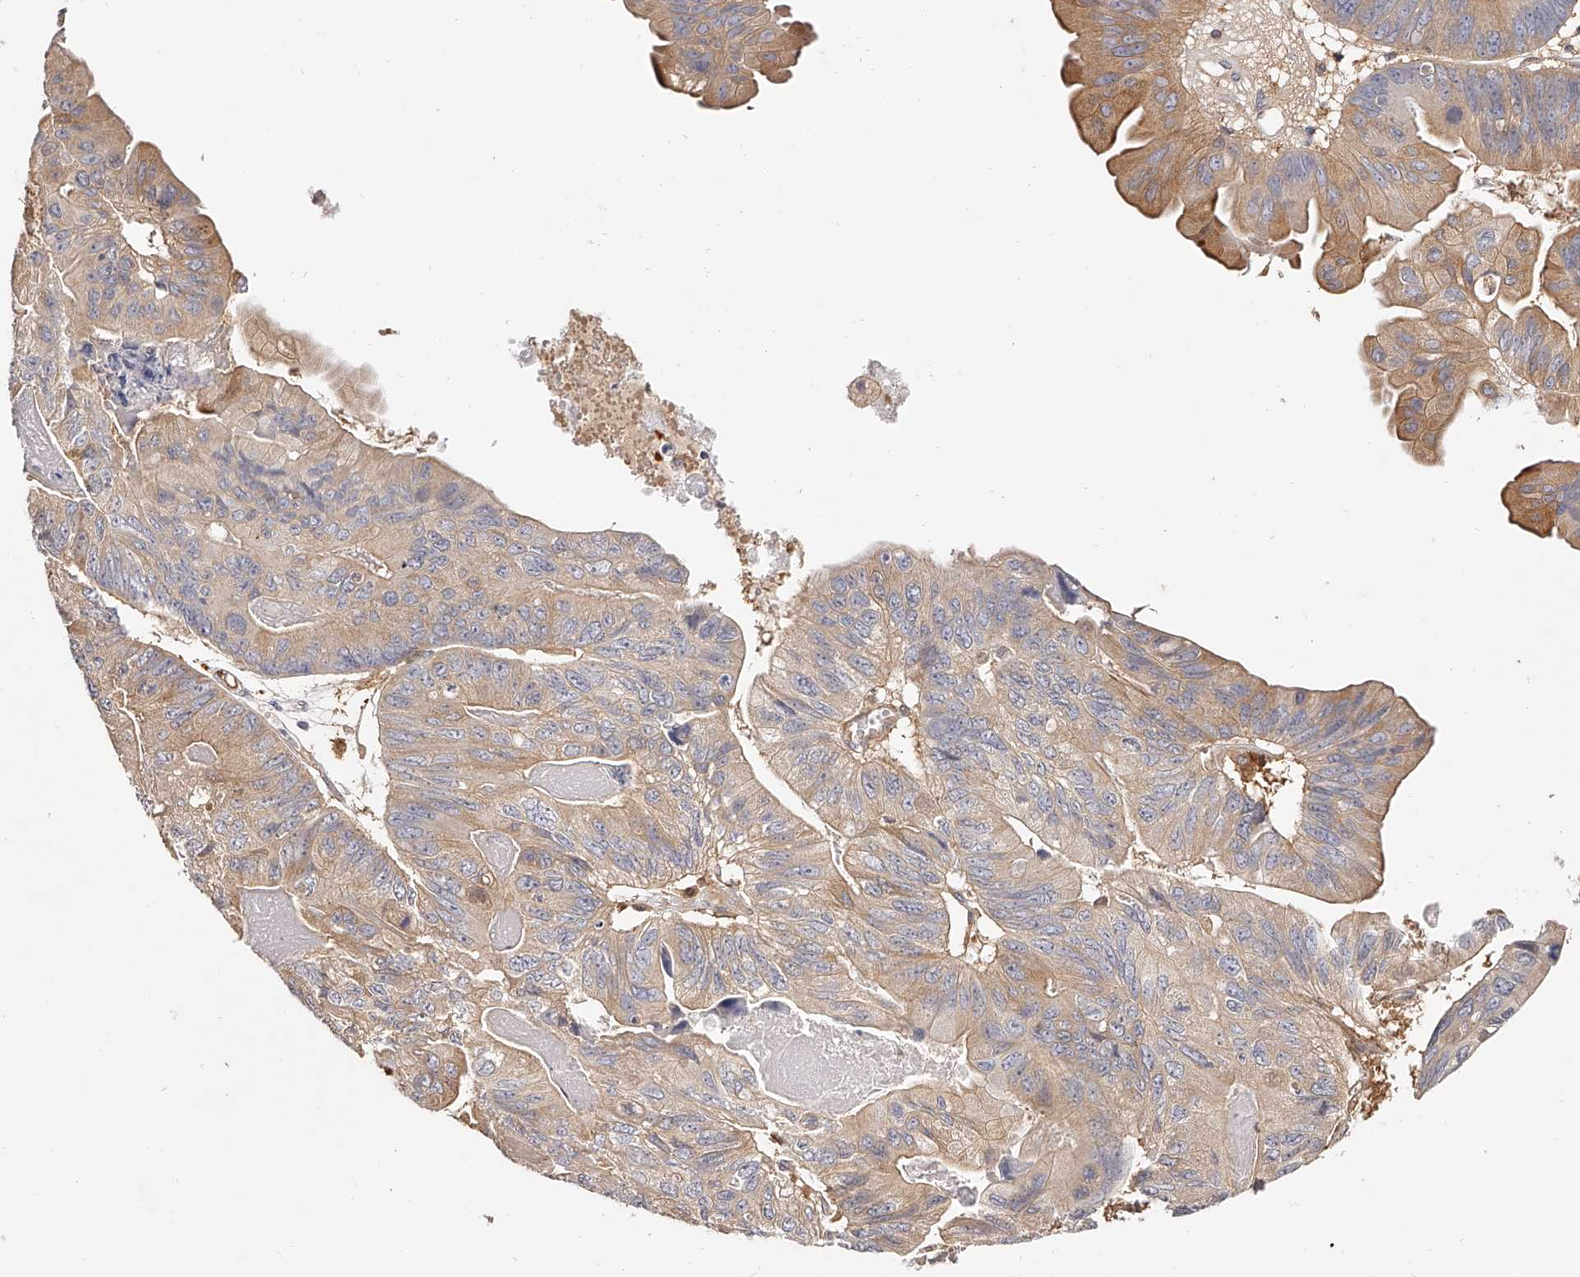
{"staining": {"intensity": "moderate", "quantity": ">75%", "location": "cytoplasmic/membranous"}, "tissue": "ovarian cancer", "cell_type": "Tumor cells", "image_type": "cancer", "snomed": [{"axis": "morphology", "description": "Cystadenocarcinoma, mucinous, NOS"}, {"axis": "topography", "description": "Ovary"}], "caption": "Protein expression analysis of human ovarian cancer (mucinous cystadenocarcinoma) reveals moderate cytoplasmic/membranous expression in about >75% of tumor cells.", "gene": "LAP3", "patient": {"sex": "female", "age": 61}}